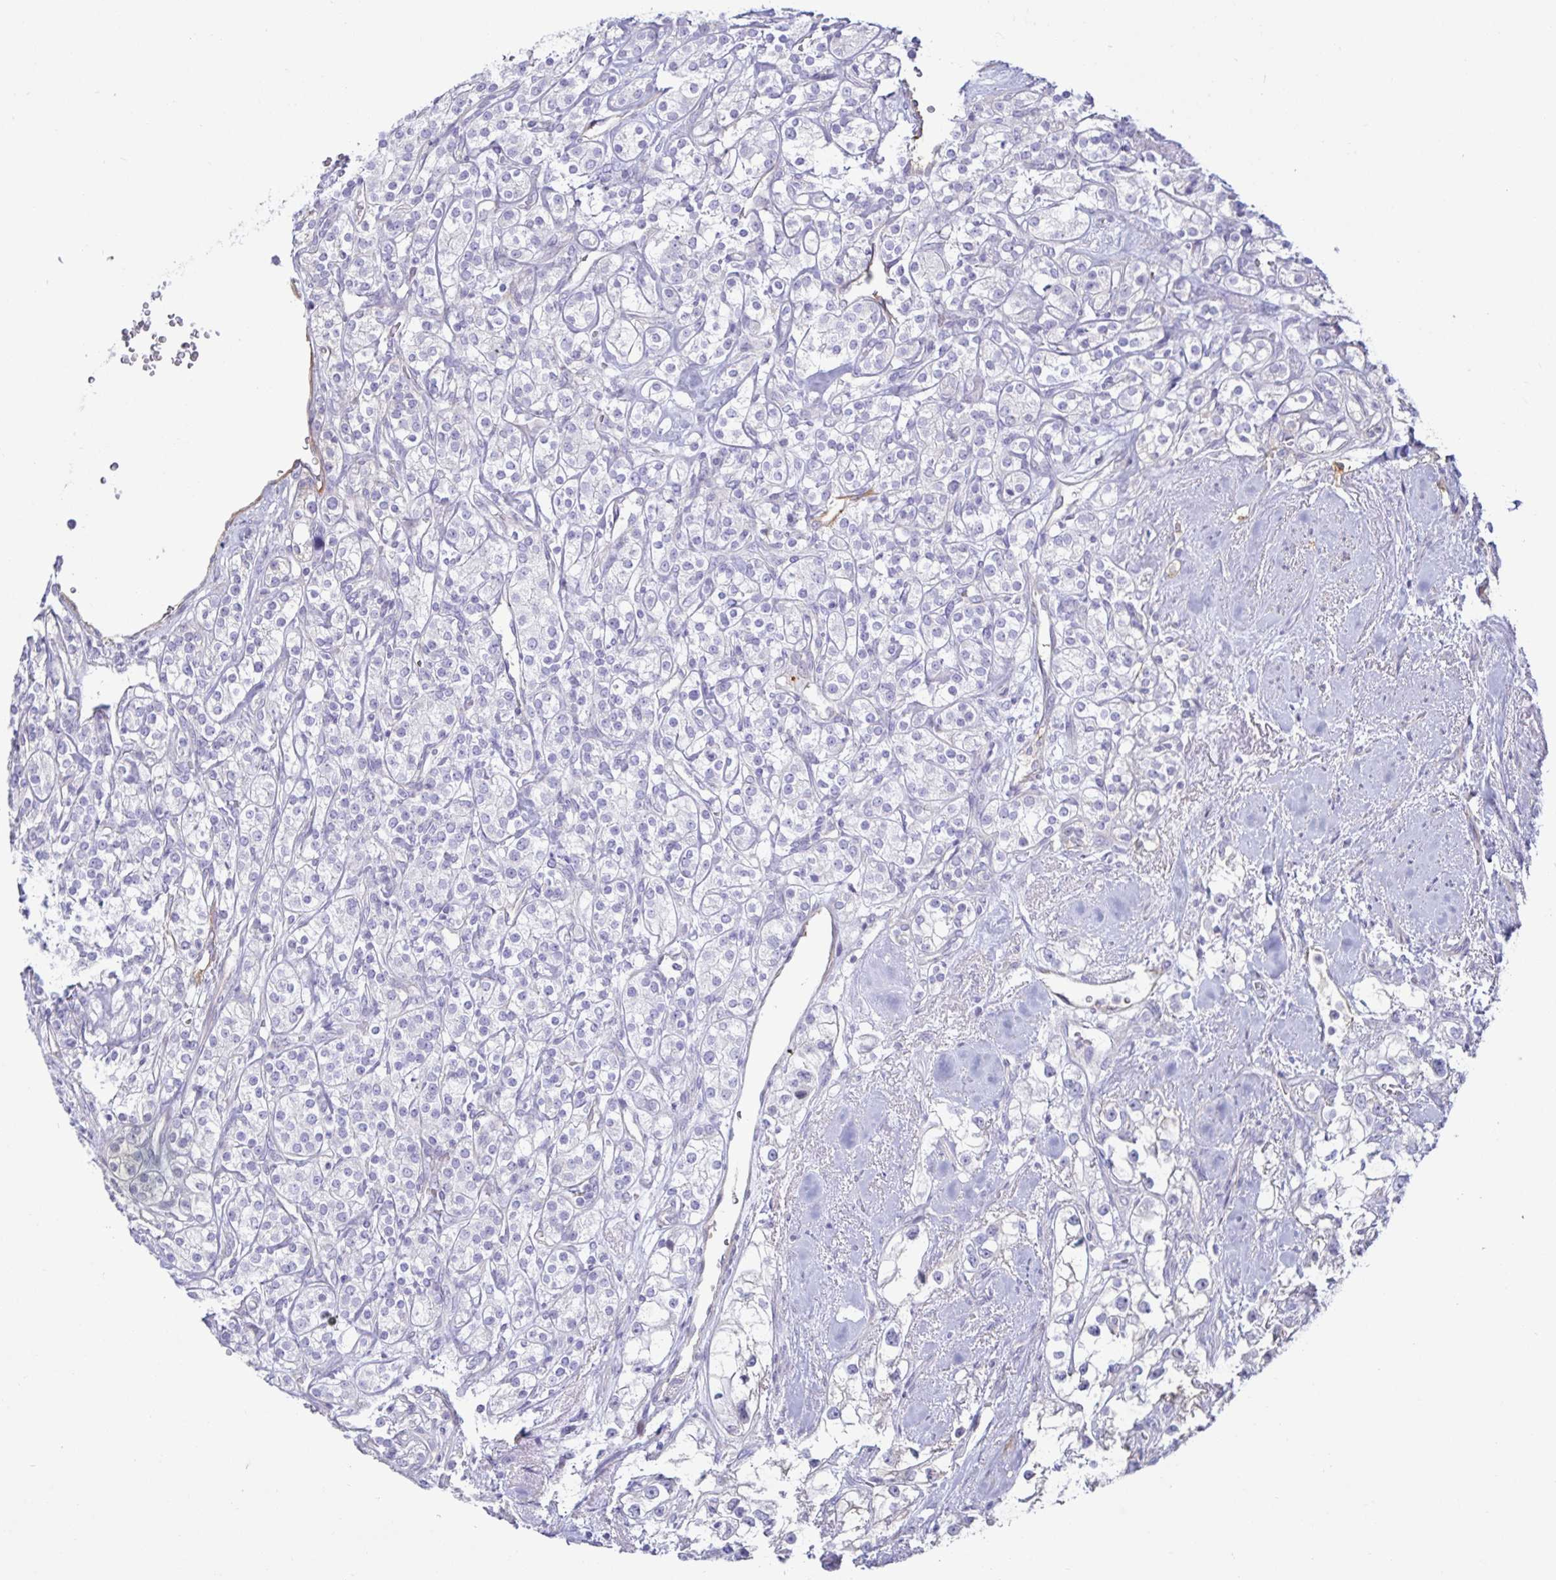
{"staining": {"intensity": "negative", "quantity": "none", "location": "none"}, "tissue": "renal cancer", "cell_type": "Tumor cells", "image_type": "cancer", "snomed": [{"axis": "morphology", "description": "Adenocarcinoma, NOS"}, {"axis": "topography", "description": "Kidney"}], "caption": "This is a photomicrograph of immunohistochemistry (IHC) staining of renal adenocarcinoma, which shows no staining in tumor cells.", "gene": "SPAG4", "patient": {"sex": "male", "age": 77}}